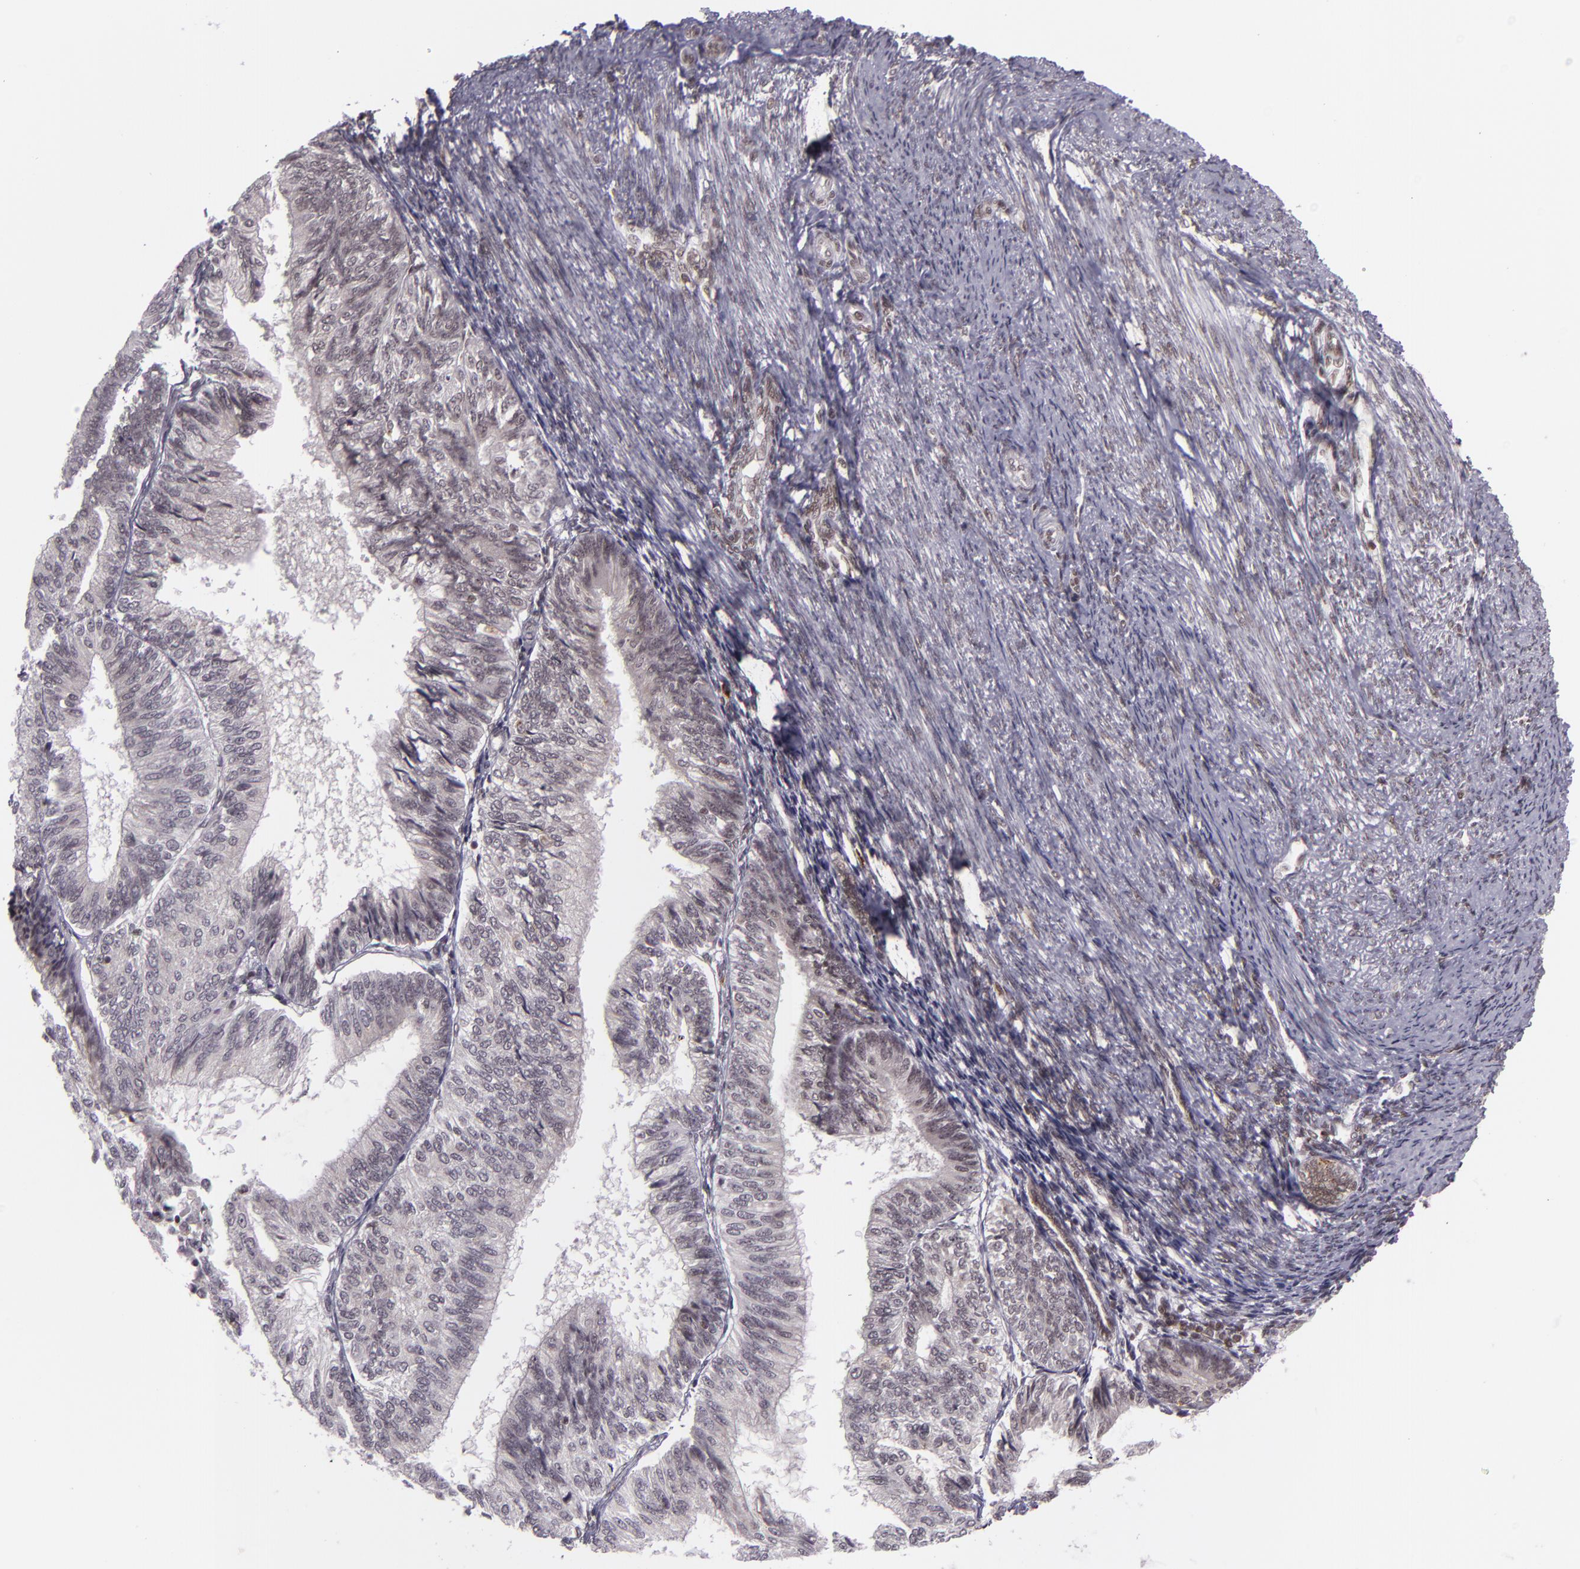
{"staining": {"intensity": "weak", "quantity": ">75%", "location": "cytoplasmic/membranous"}, "tissue": "endometrial cancer", "cell_type": "Tumor cells", "image_type": "cancer", "snomed": [{"axis": "morphology", "description": "Adenocarcinoma, NOS"}, {"axis": "topography", "description": "Endometrium"}], "caption": "Immunohistochemistry staining of endometrial adenocarcinoma, which demonstrates low levels of weak cytoplasmic/membranous staining in about >75% of tumor cells indicating weak cytoplasmic/membranous protein positivity. The staining was performed using DAB (brown) for protein detection and nuclei were counterstained in hematoxylin (blue).", "gene": "ZFX", "patient": {"sex": "female", "age": 55}}